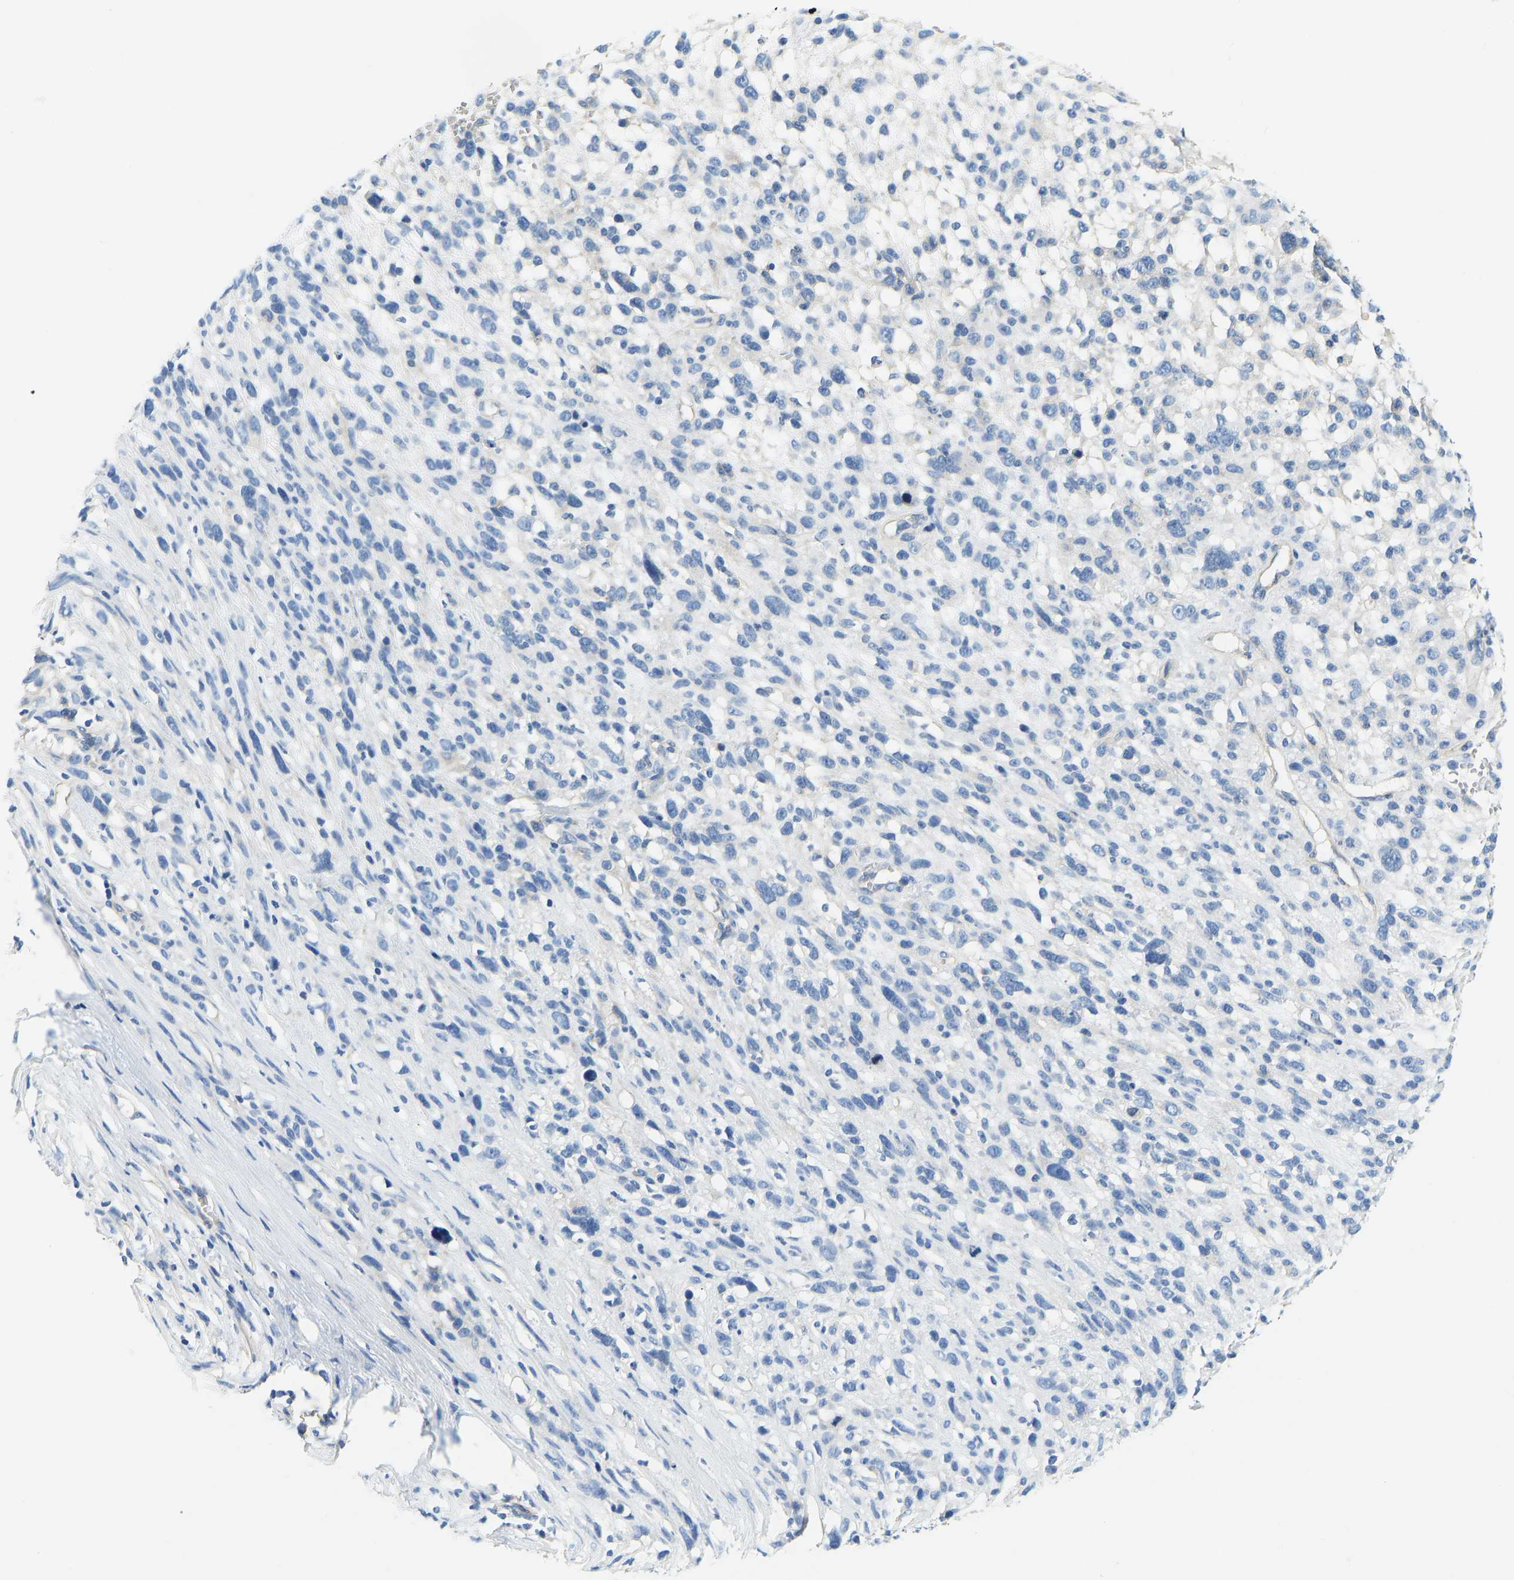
{"staining": {"intensity": "negative", "quantity": "none", "location": "none"}, "tissue": "melanoma", "cell_type": "Tumor cells", "image_type": "cancer", "snomed": [{"axis": "morphology", "description": "Malignant melanoma, NOS"}, {"axis": "topography", "description": "Skin"}], "caption": "The image exhibits no significant staining in tumor cells of melanoma.", "gene": "CHAD", "patient": {"sex": "female", "age": 55}}